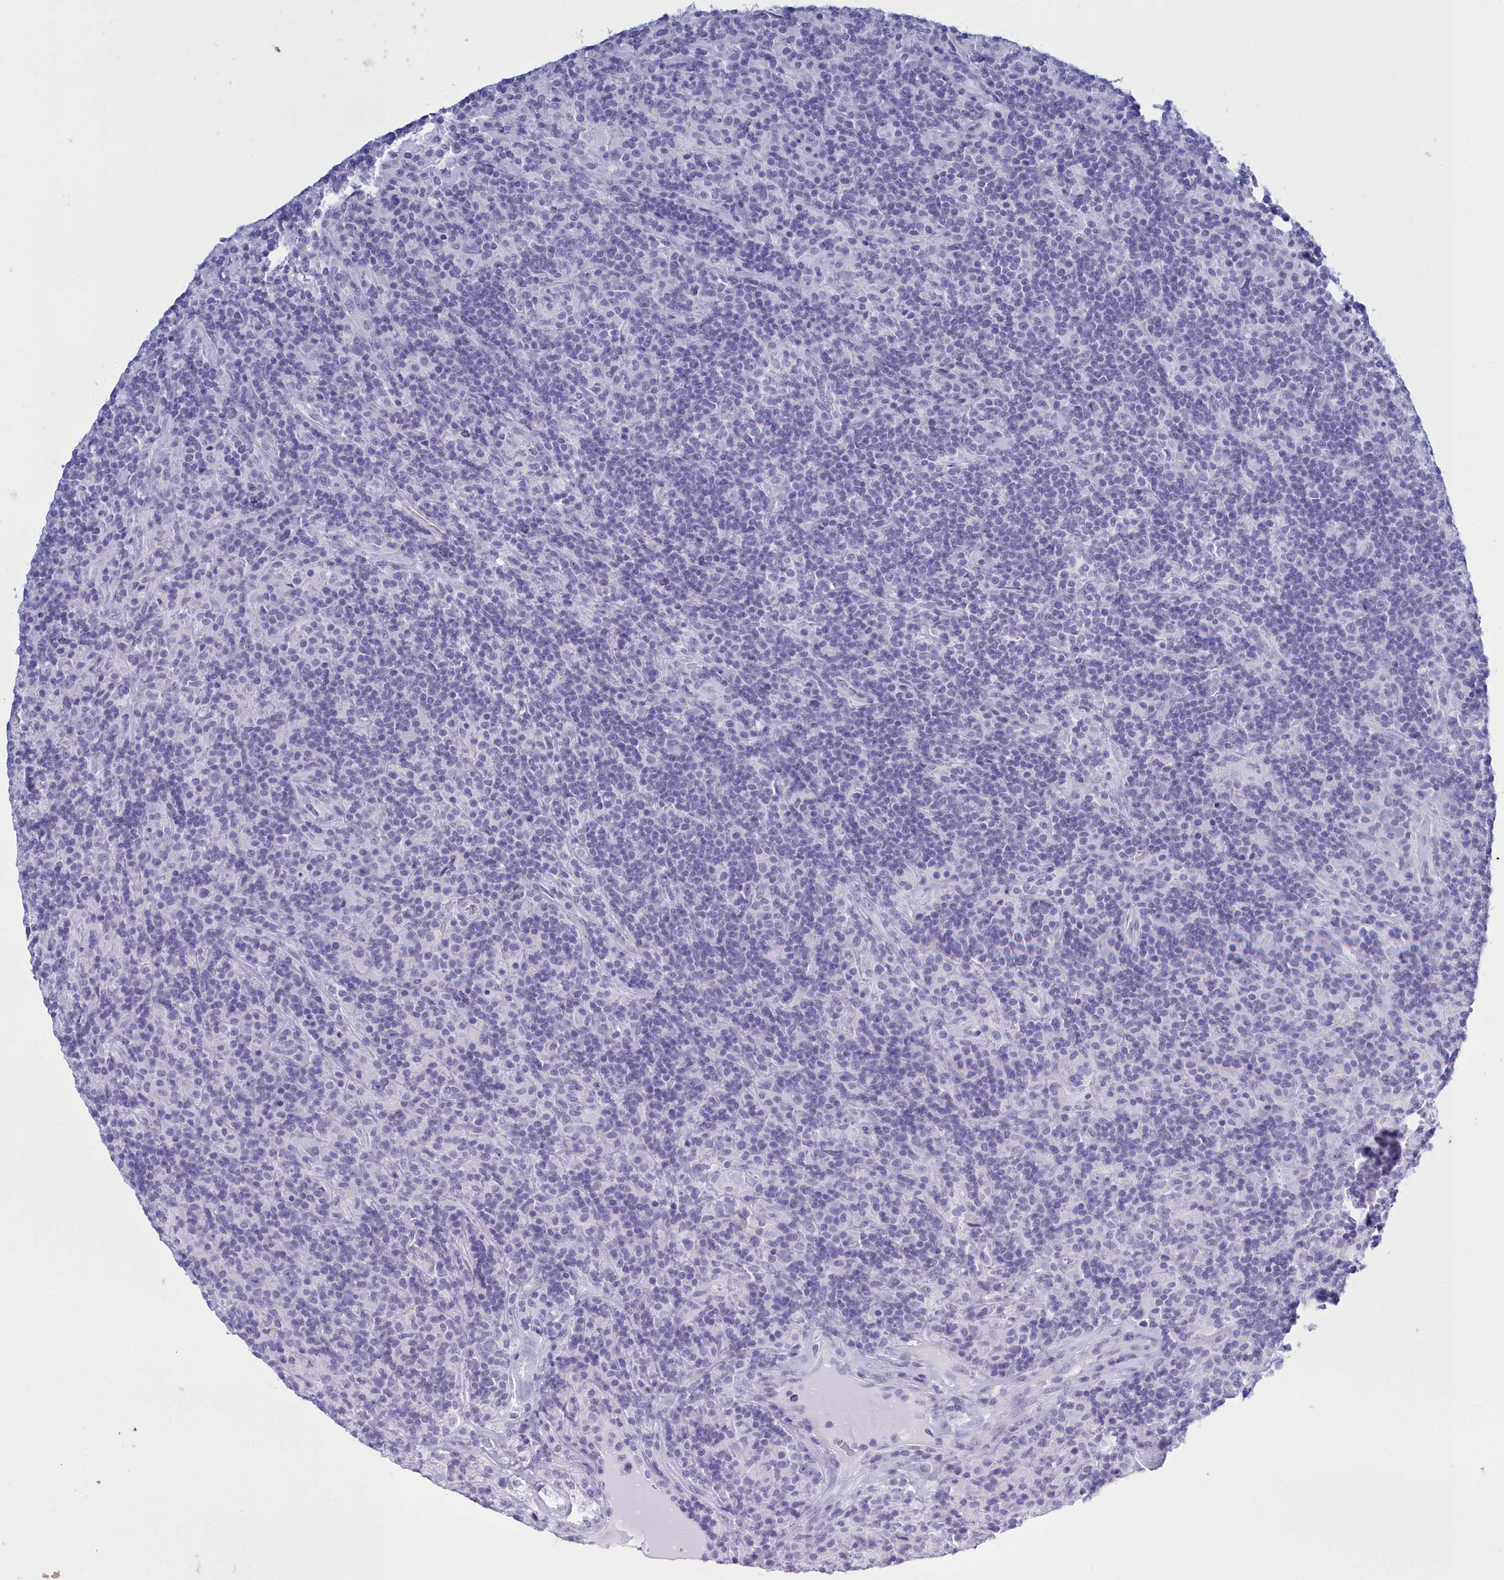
{"staining": {"intensity": "negative", "quantity": "none", "location": "none"}, "tissue": "lymphoma", "cell_type": "Tumor cells", "image_type": "cancer", "snomed": [{"axis": "morphology", "description": "Hodgkin's disease, NOS"}, {"axis": "topography", "description": "Lymph node"}], "caption": "An image of human Hodgkin's disease is negative for staining in tumor cells.", "gene": "TMEM97", "patient": {"sex": "male", "age": 70}}